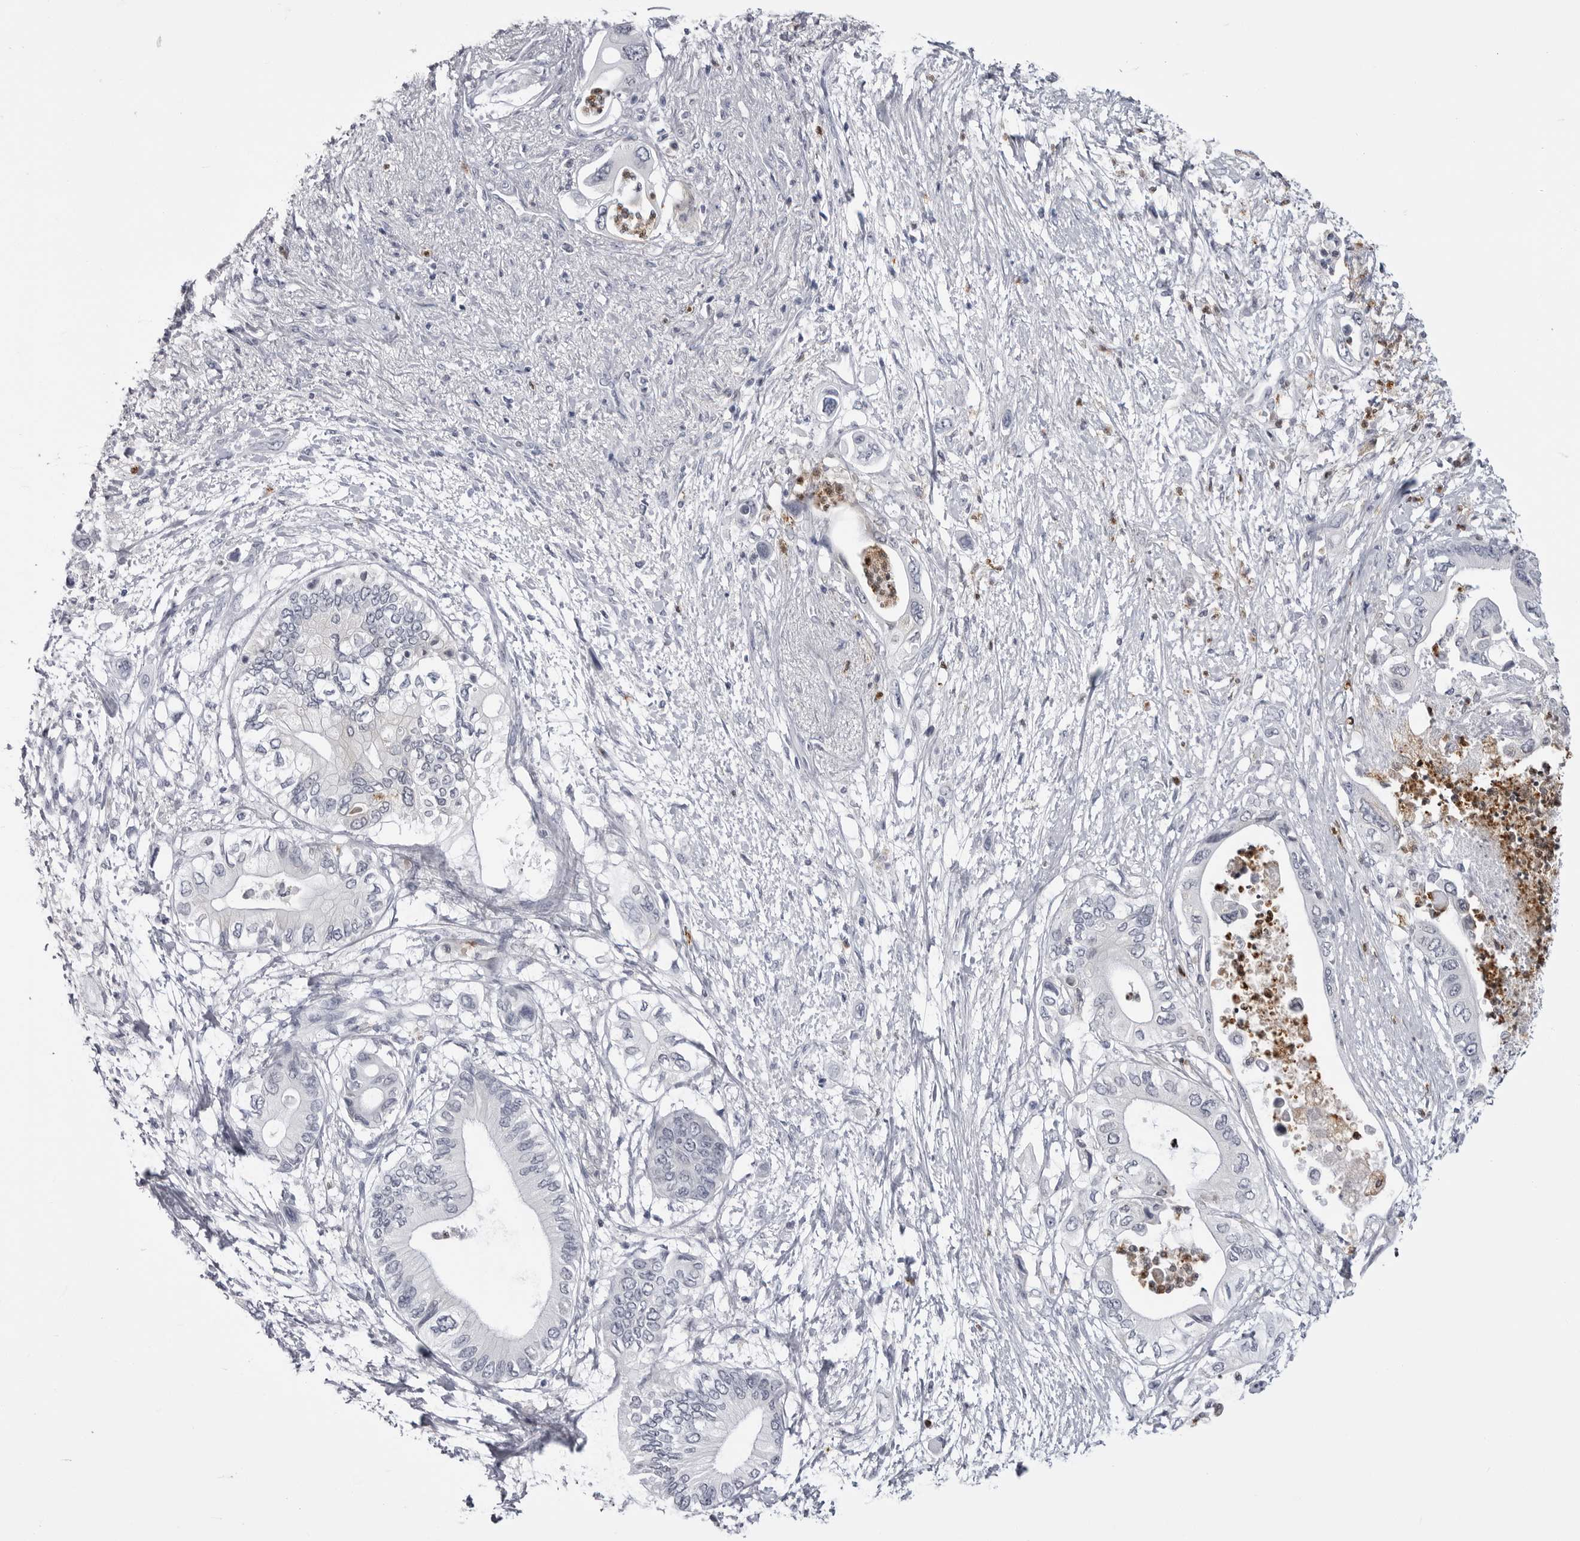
{"staining": {"intensity": "negative", "quantity": "none", "location": "none"}, "tissue": "pancreatic cancer", "cell_type": "Tumor cells", "image_type": "cancer", "snomed": [{"axis": "morphology", "description": "Adenocarcinoma, NOS"}, {"axis": "topography", "description": "Pancreas"}], "caption": "Tumor cells are negative for protein expression in human adenocarcinoma (pancreatic). Brightfield microscopy of immunohistochemistry (IHC) stained with DAB (brown) and hematoxylin (blue), captured at high magnification.", "gene": "STAP2", "patient": {"sex": "male", "age": 66}}